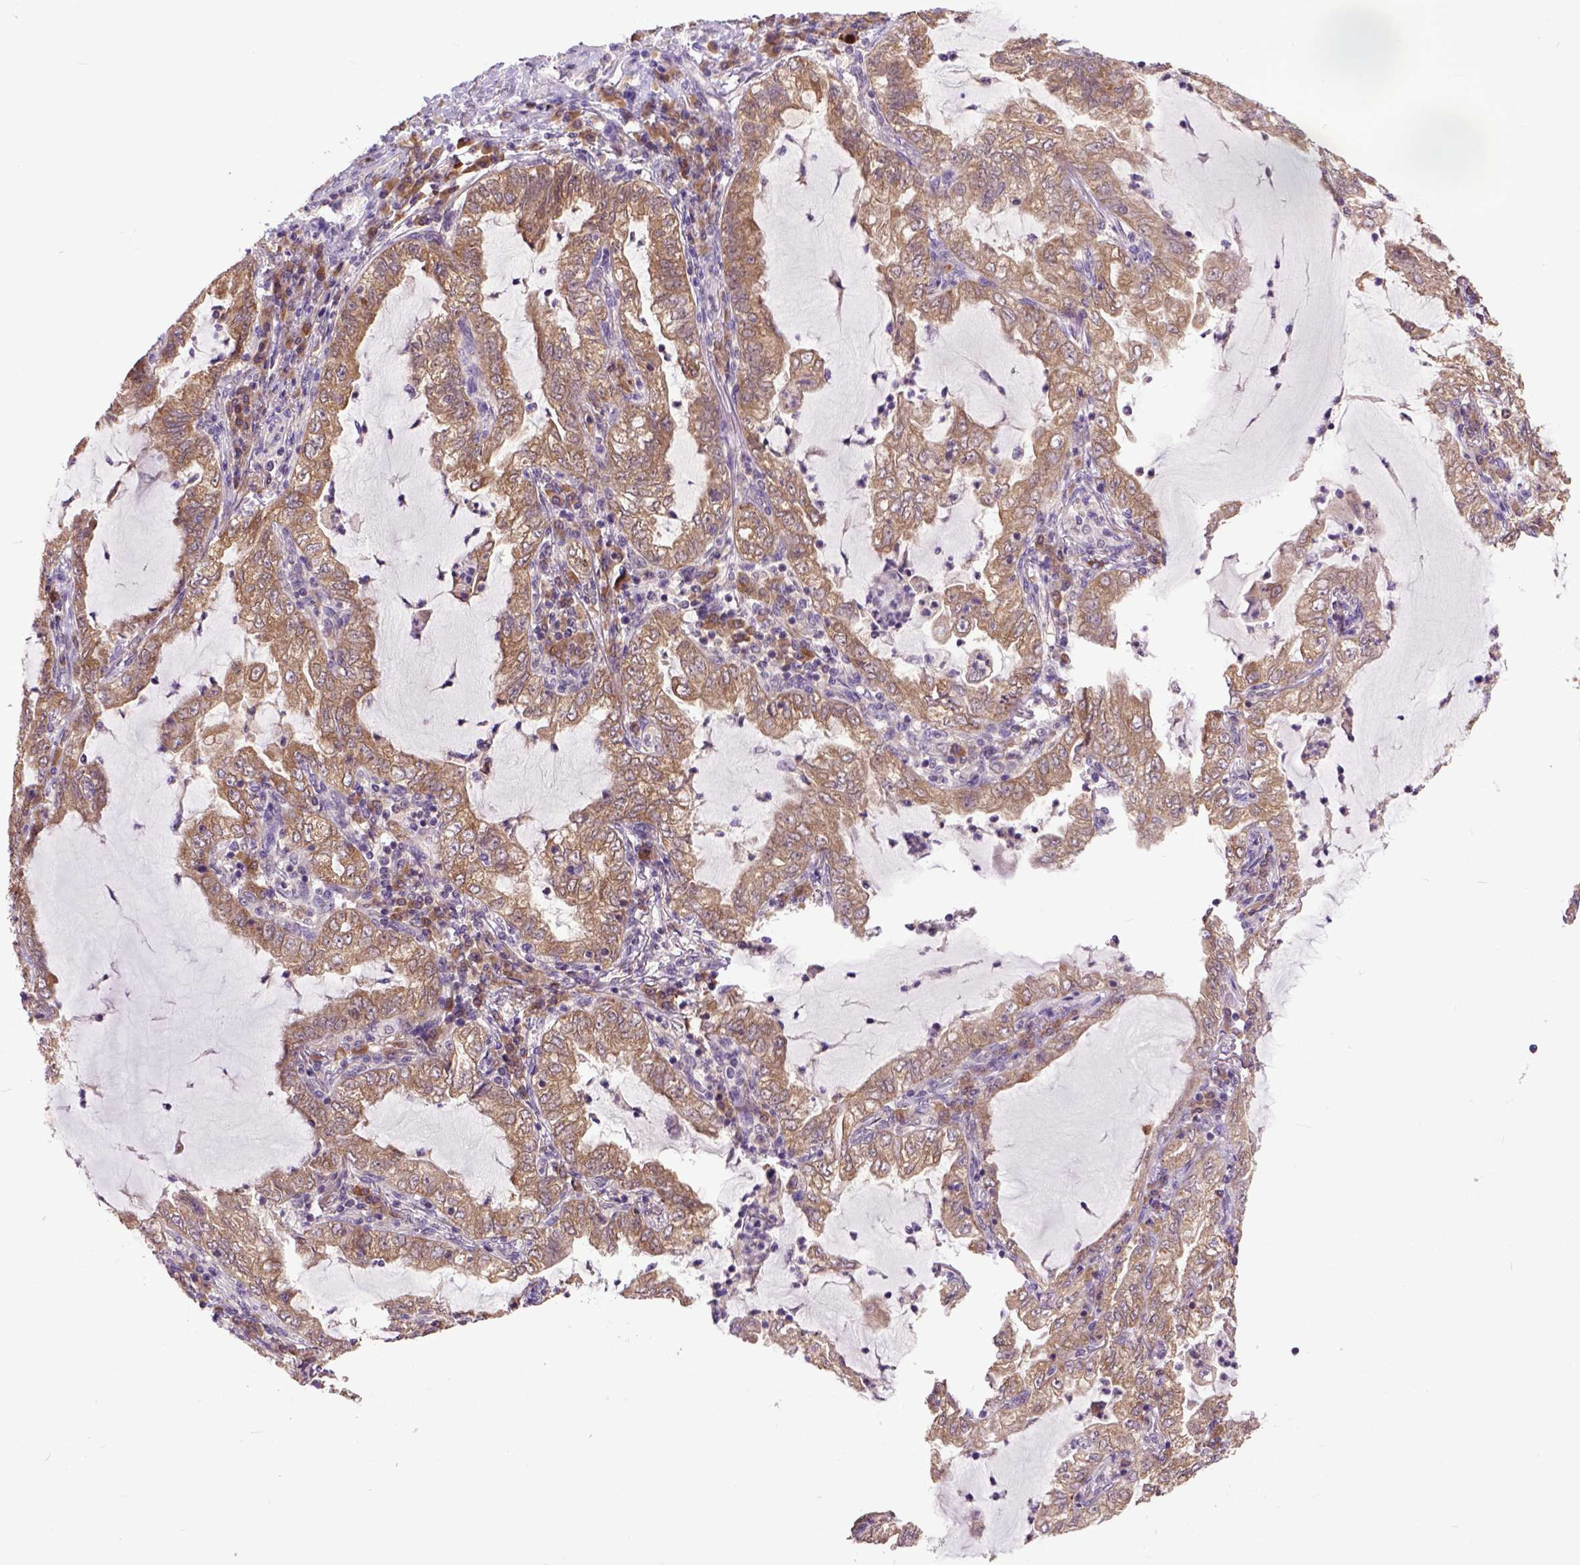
{"staining": {"intensity": "moderate", "quantity": ">75%", "location": "cytoplasmic/membranous"}, "tissue": "lung cancer", "cell_type": "Tumor cells", "image_type": "cancer", "snomed": [{"axis": "morphology", "description": "Adenocarcinoma, NOS"}, {"axis": "topography", "description": "Lung"}], "caption": "Protein expression analysis of human lung adenocarcinoma reveals moderate cytoplasmic/membranous positivity in about >75% of tumor cells. The staining was performed using DAB (3,3'-diaminobenzidine) to visualize the protein expression in brown, while the nuclei were stained in blue with hematoxylin (Magnification: 20x).", "gene": "ARL1", "patient": {"sex": "female", "age": 73}}